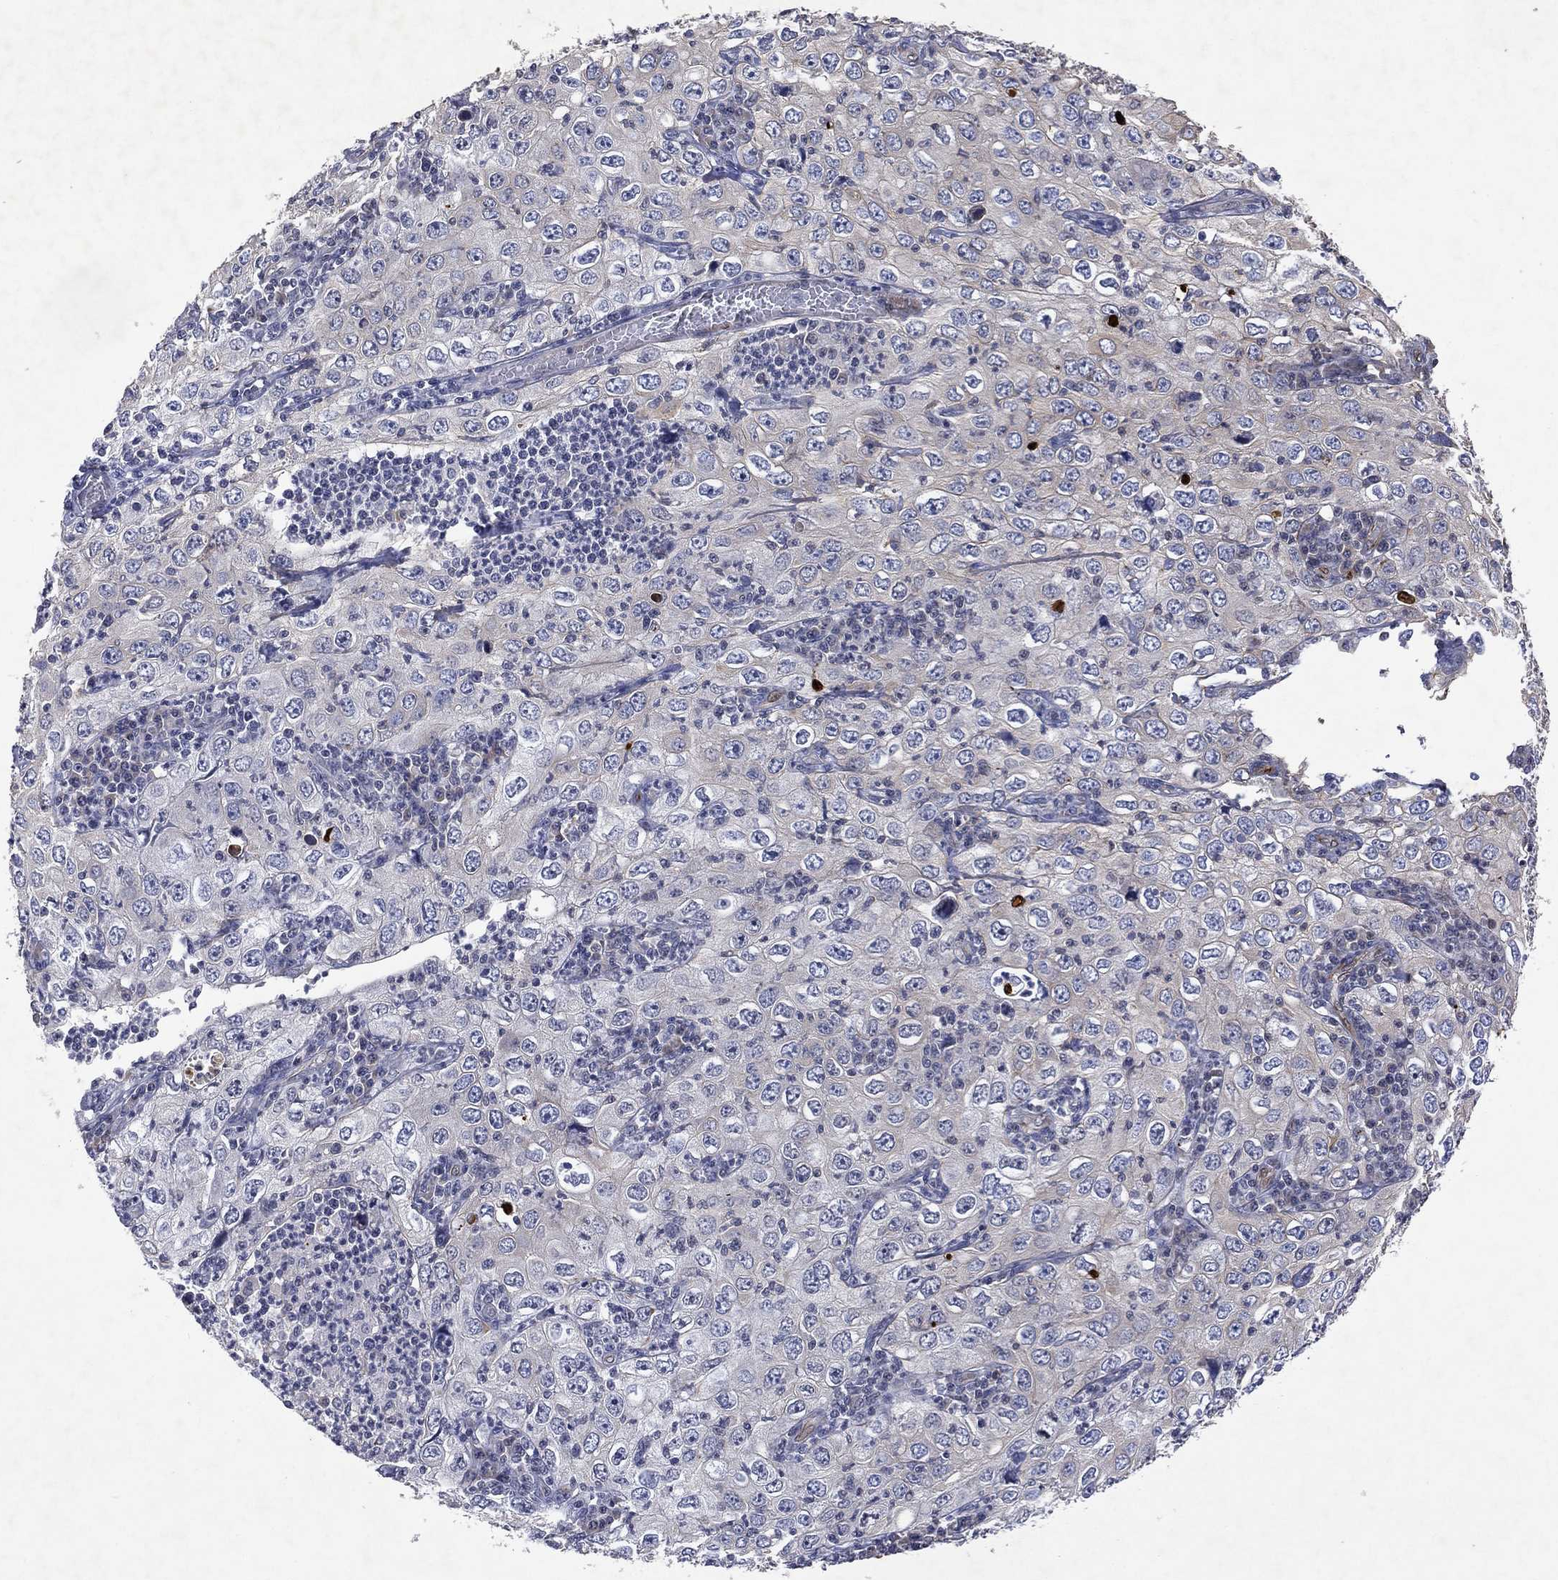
{"staining": {"intensity": "negative", "quantity": "none", "location": "none"}, "tissue": "cervical cancer", "cell_type": "Tumor cells", "image_type": "cancer", "snomed": [{"axis": "morphology", "description": "Squamous cell carcinoma, NOS"}, {"axis": "topography", "description": "Cervix"}], "caption": "Protein analysis of cervical squamous cell carcinoma demonstrates no significant staining in tumor cells.", "gene": "FLI1", "patient": {"sex": "female", "age": 24}}